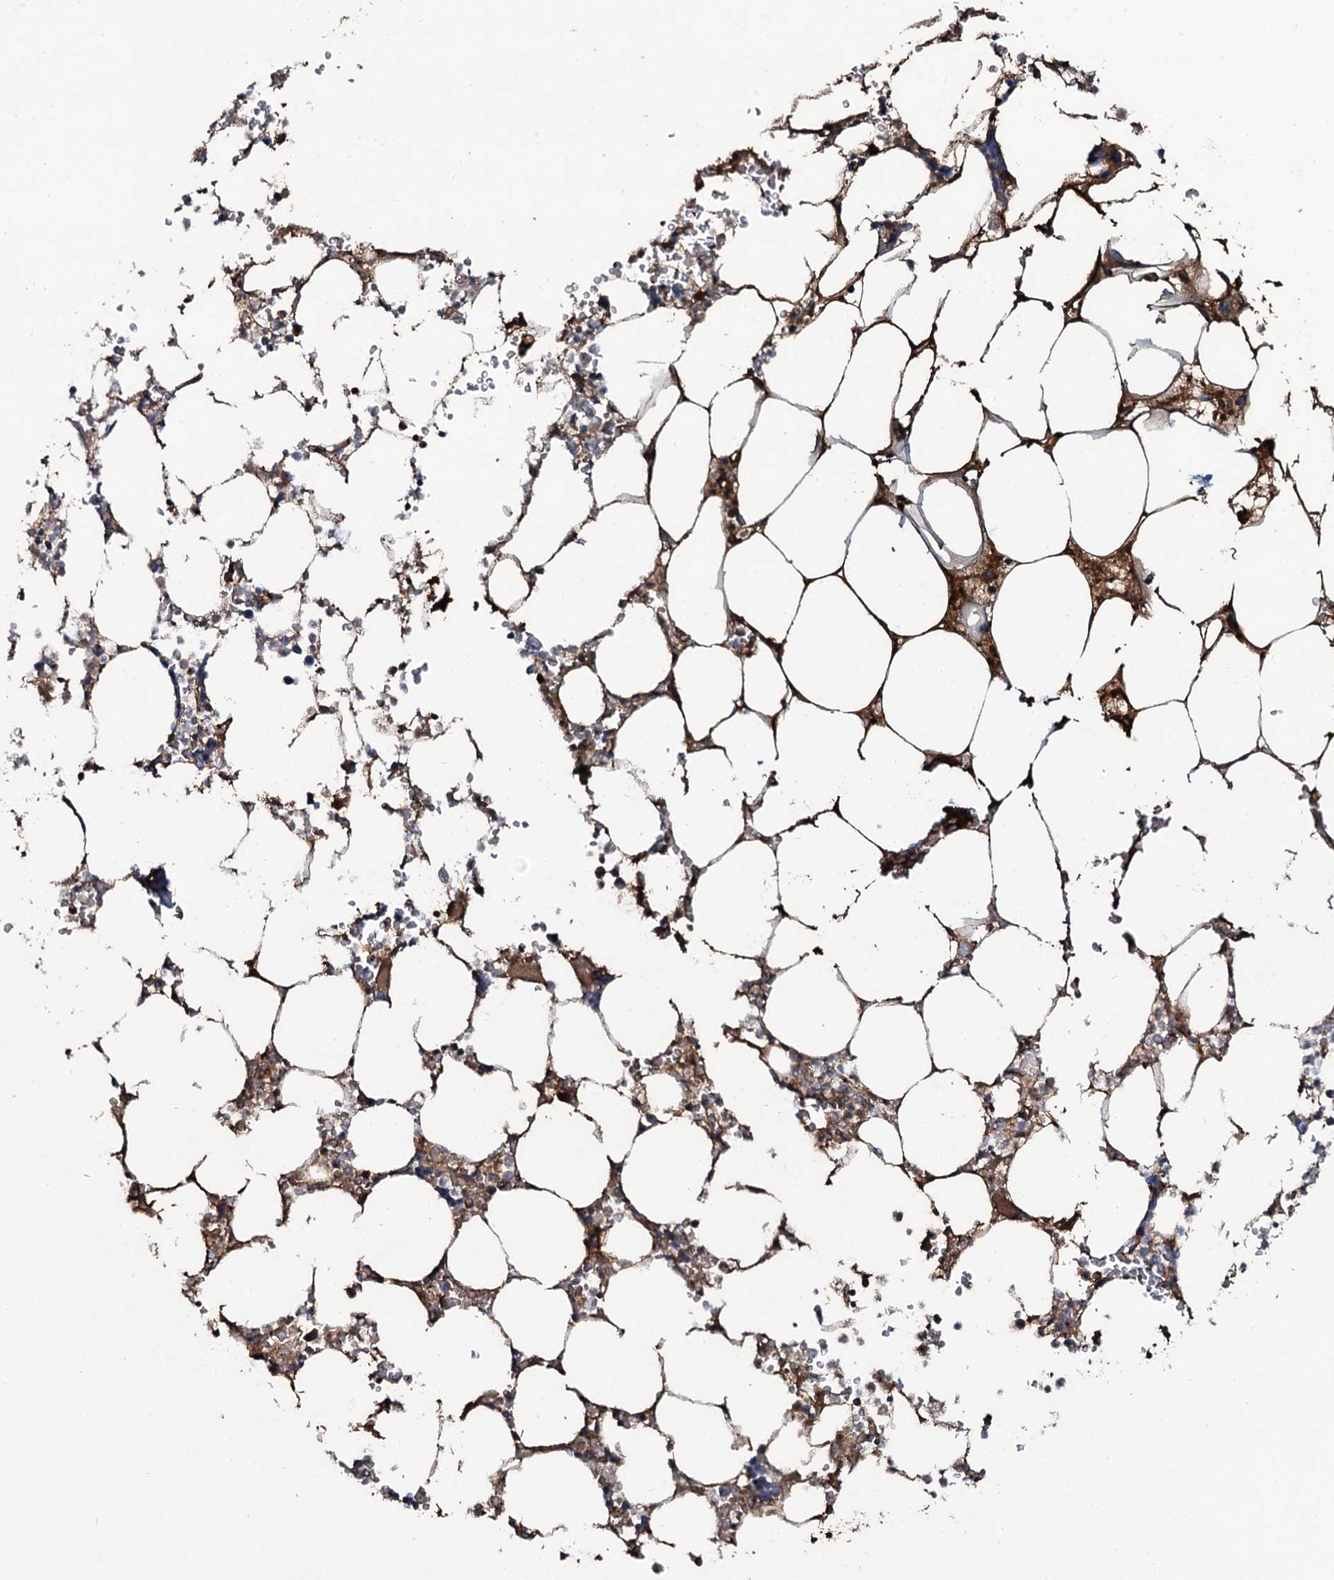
{"staining": {"intensity": "moderate", "quantity": "<25%", "location": "cytoplasmic/membranous"}, "tissue": "bone marrow", "cell_type": "Hematopoietic cells", "image_type": "normal", "snomed": [{"axis": "morphology", "description": "Normal tissue, NOS"}, {"axis": "topography", "description": "Bone marrow"}], "caption": "Normal bone marrow shows moderate cytoplasmic/membranous positivity in approximately <25% of hematopoietic cells, visualized by immunohistochemistry.", "gene": "EDN1", "patient": {"sex": "male", "age": 64}}